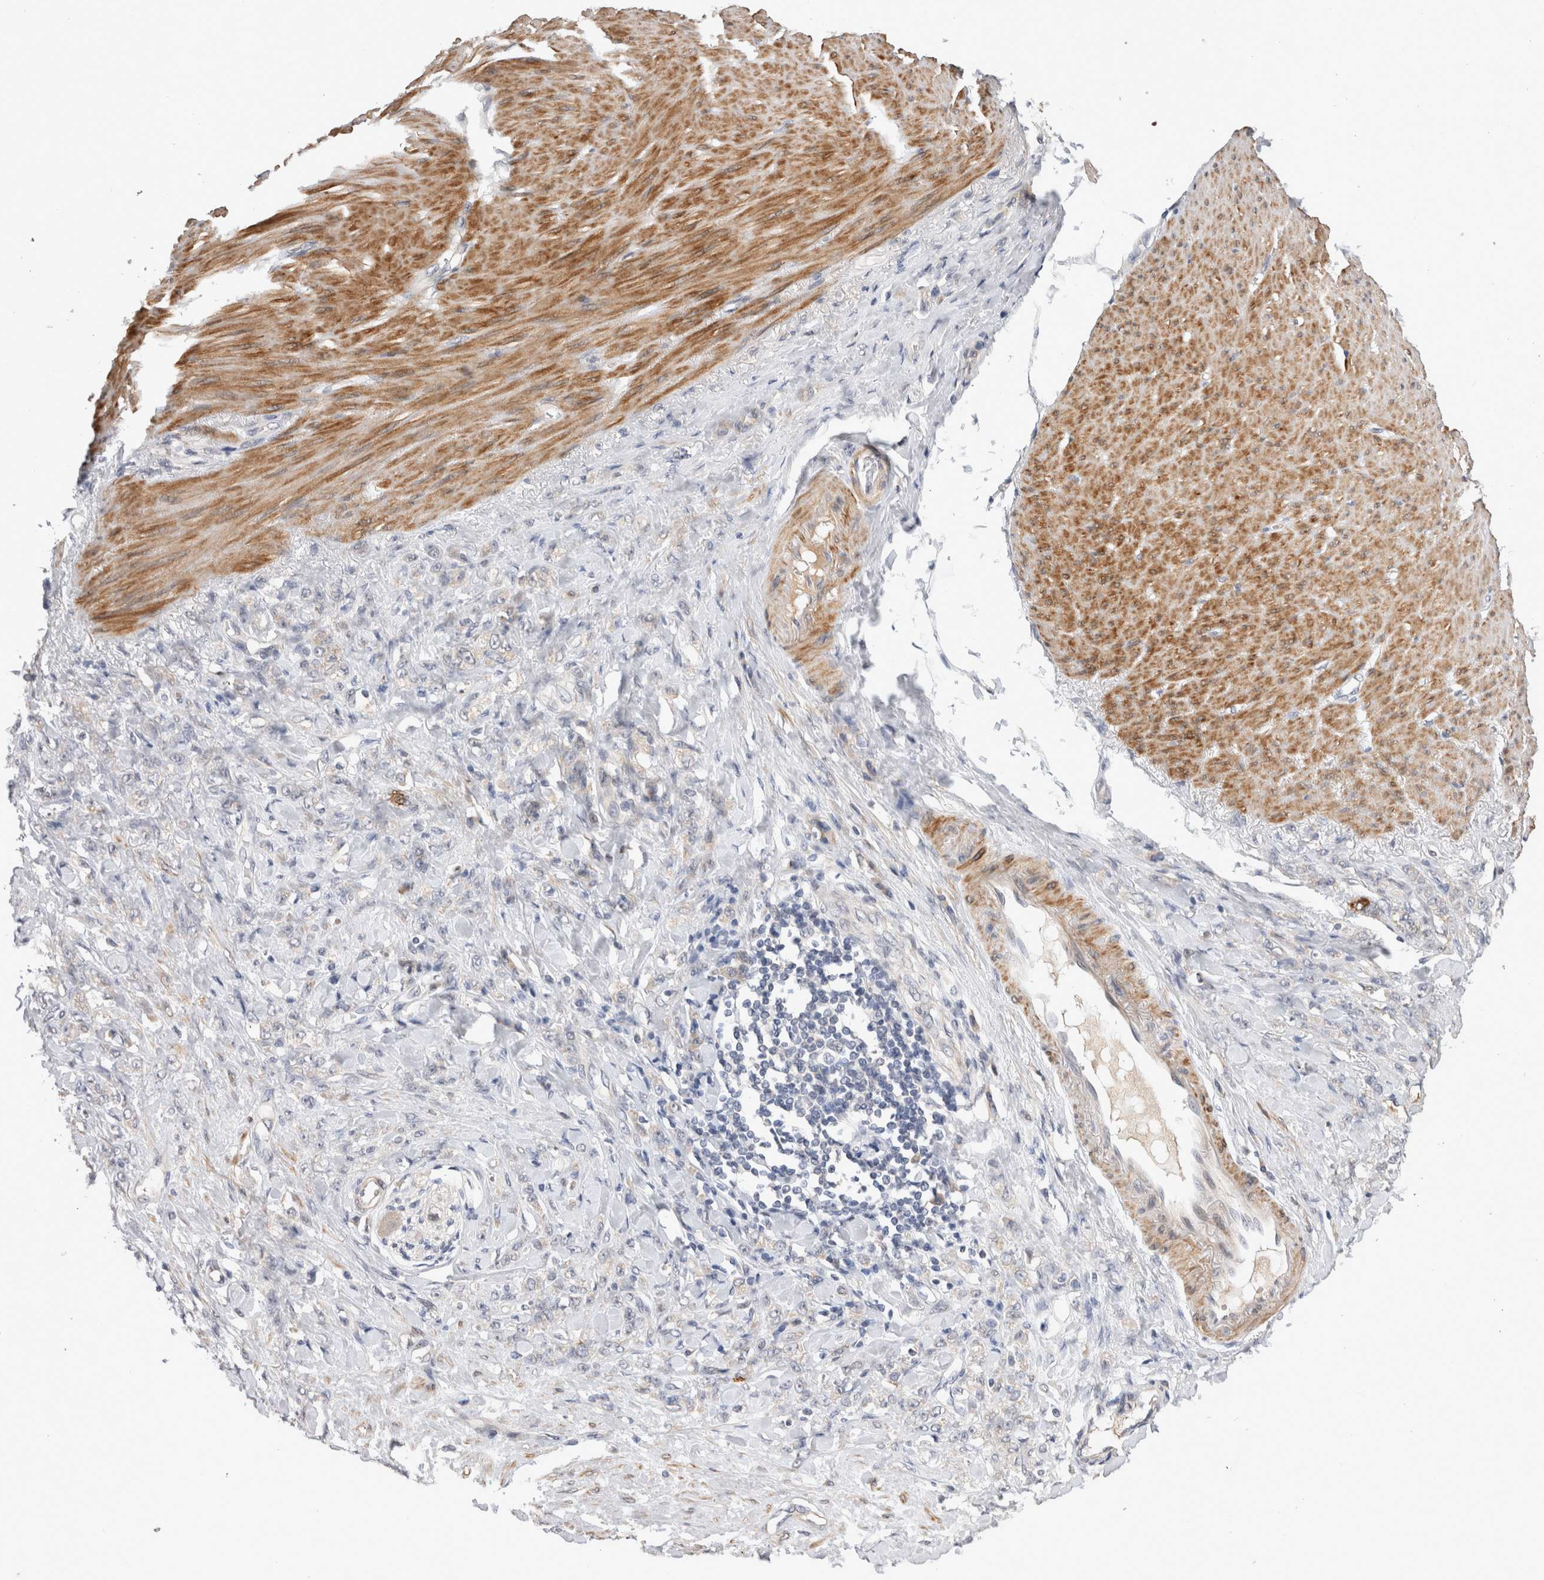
{"staining": {"intensity": "weak", "quantity": "<25%", "location": "cytoplasmic/membranous"}, "tissue": "stomach cancer", "cell_type": "Tumor cells", "image_type": "cancer", "snomed": [{"axis": "morphology", "description": "Adenocarcinoma, NOS"}, {"axis": "topography", "description": "Stomach"}], "caption": "A high-resolution image shows IHC staining of stomach adenocarcinoma, which demonstrates no significant staining in tumor cells.", "gene": "CRYBG1", "patient": {"sex": "male", "age": 82}}